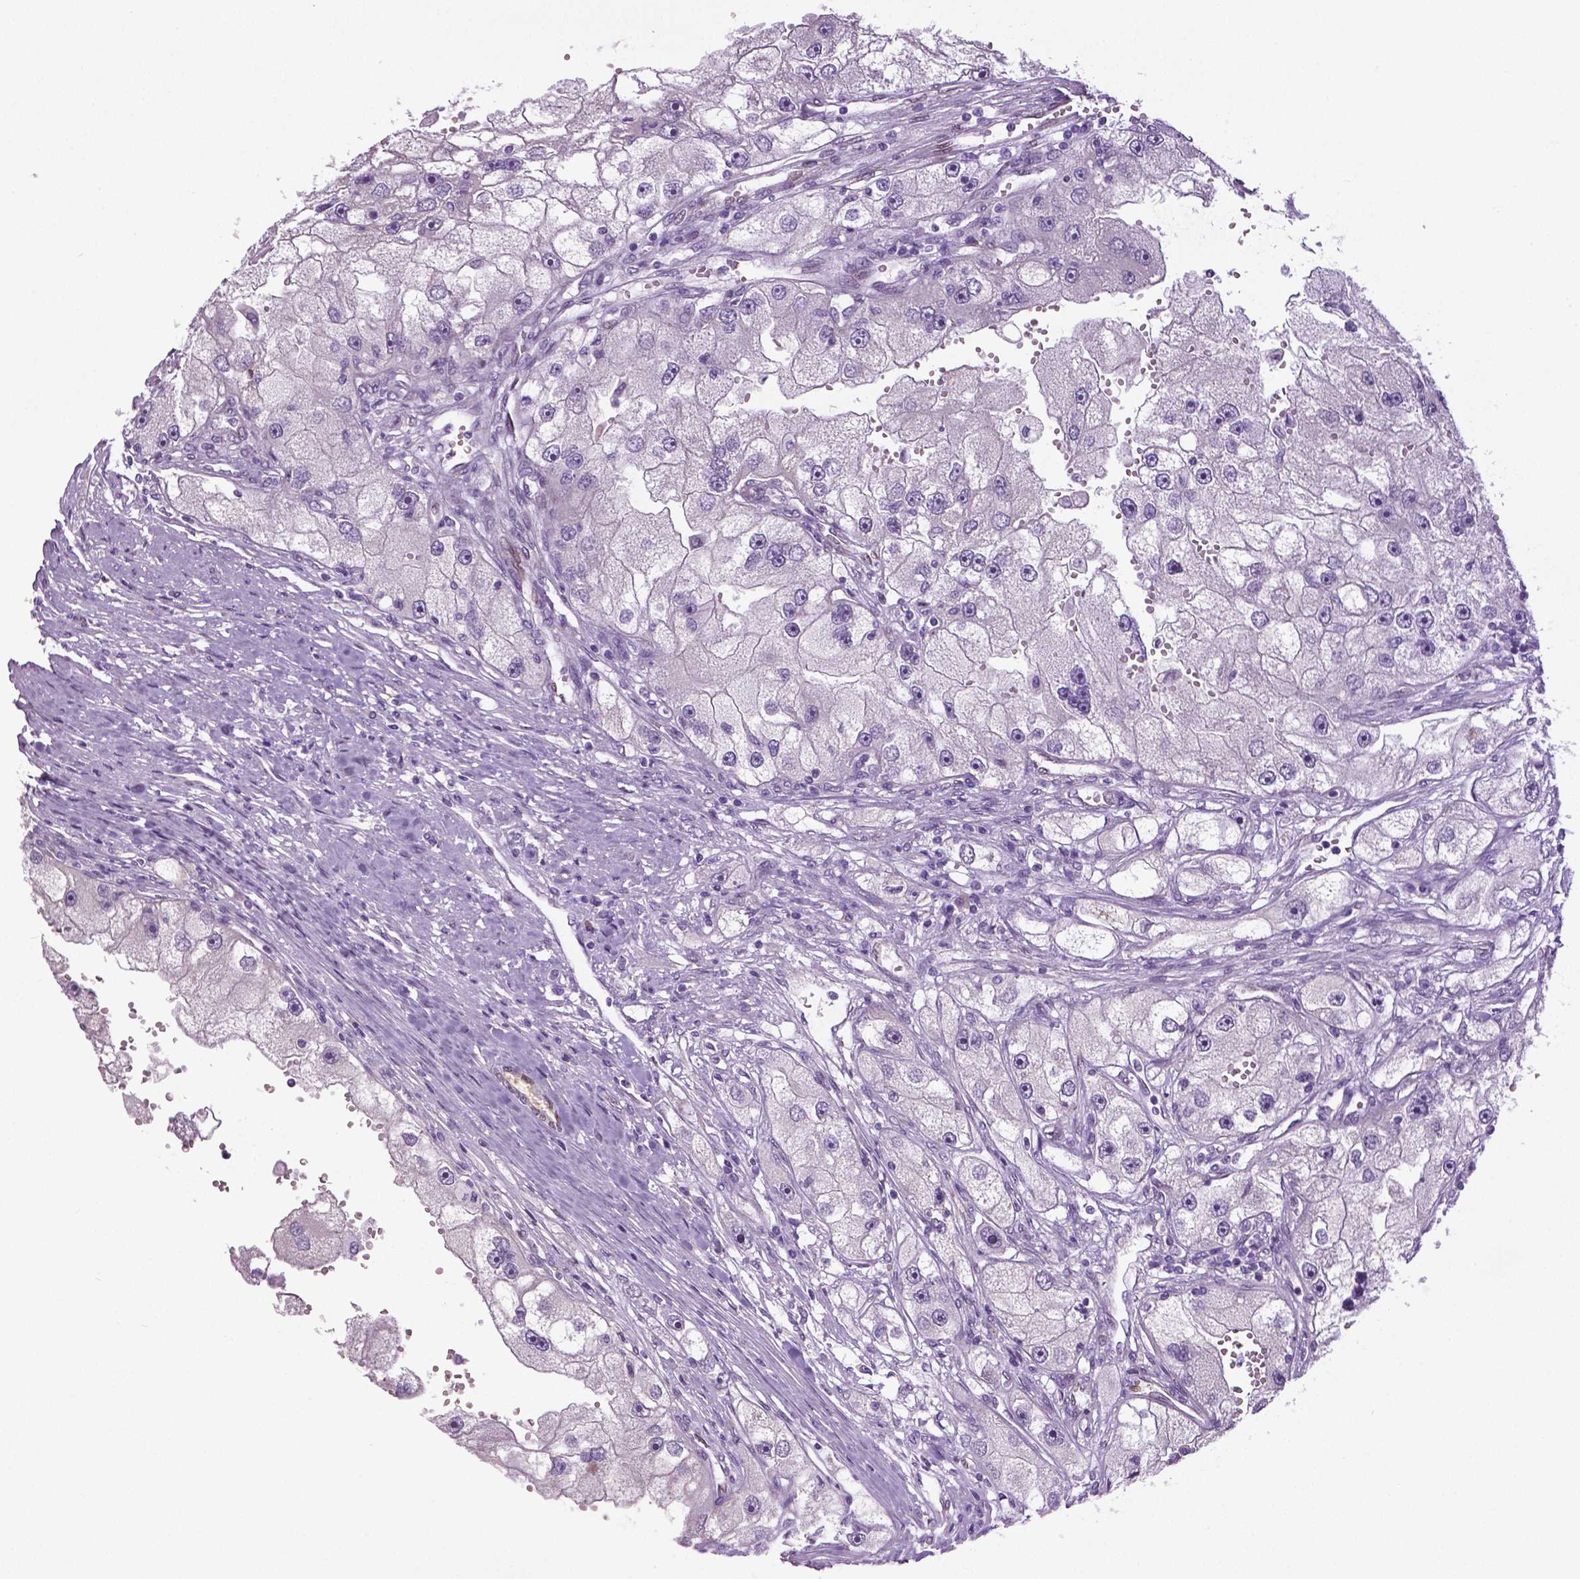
{"staining": {"intensity": "negative", "quantity": "none", "location": "none"}, "tissue": "renal cancer", "cell_type": "Tumor cells", "image_type": "cancer", "snomed": [{"axis": "morphology", "description": "Adenocarcinoma, NOS"}, {"axis": "topography", "description": "Kidney"}], "caption": "Renal adenocarcinoma was stained to show a protein in brown. There is no significant positivity in tumor cells.", "gene": "PTGER3", "patient": {"sex": "male", "age": 63}}